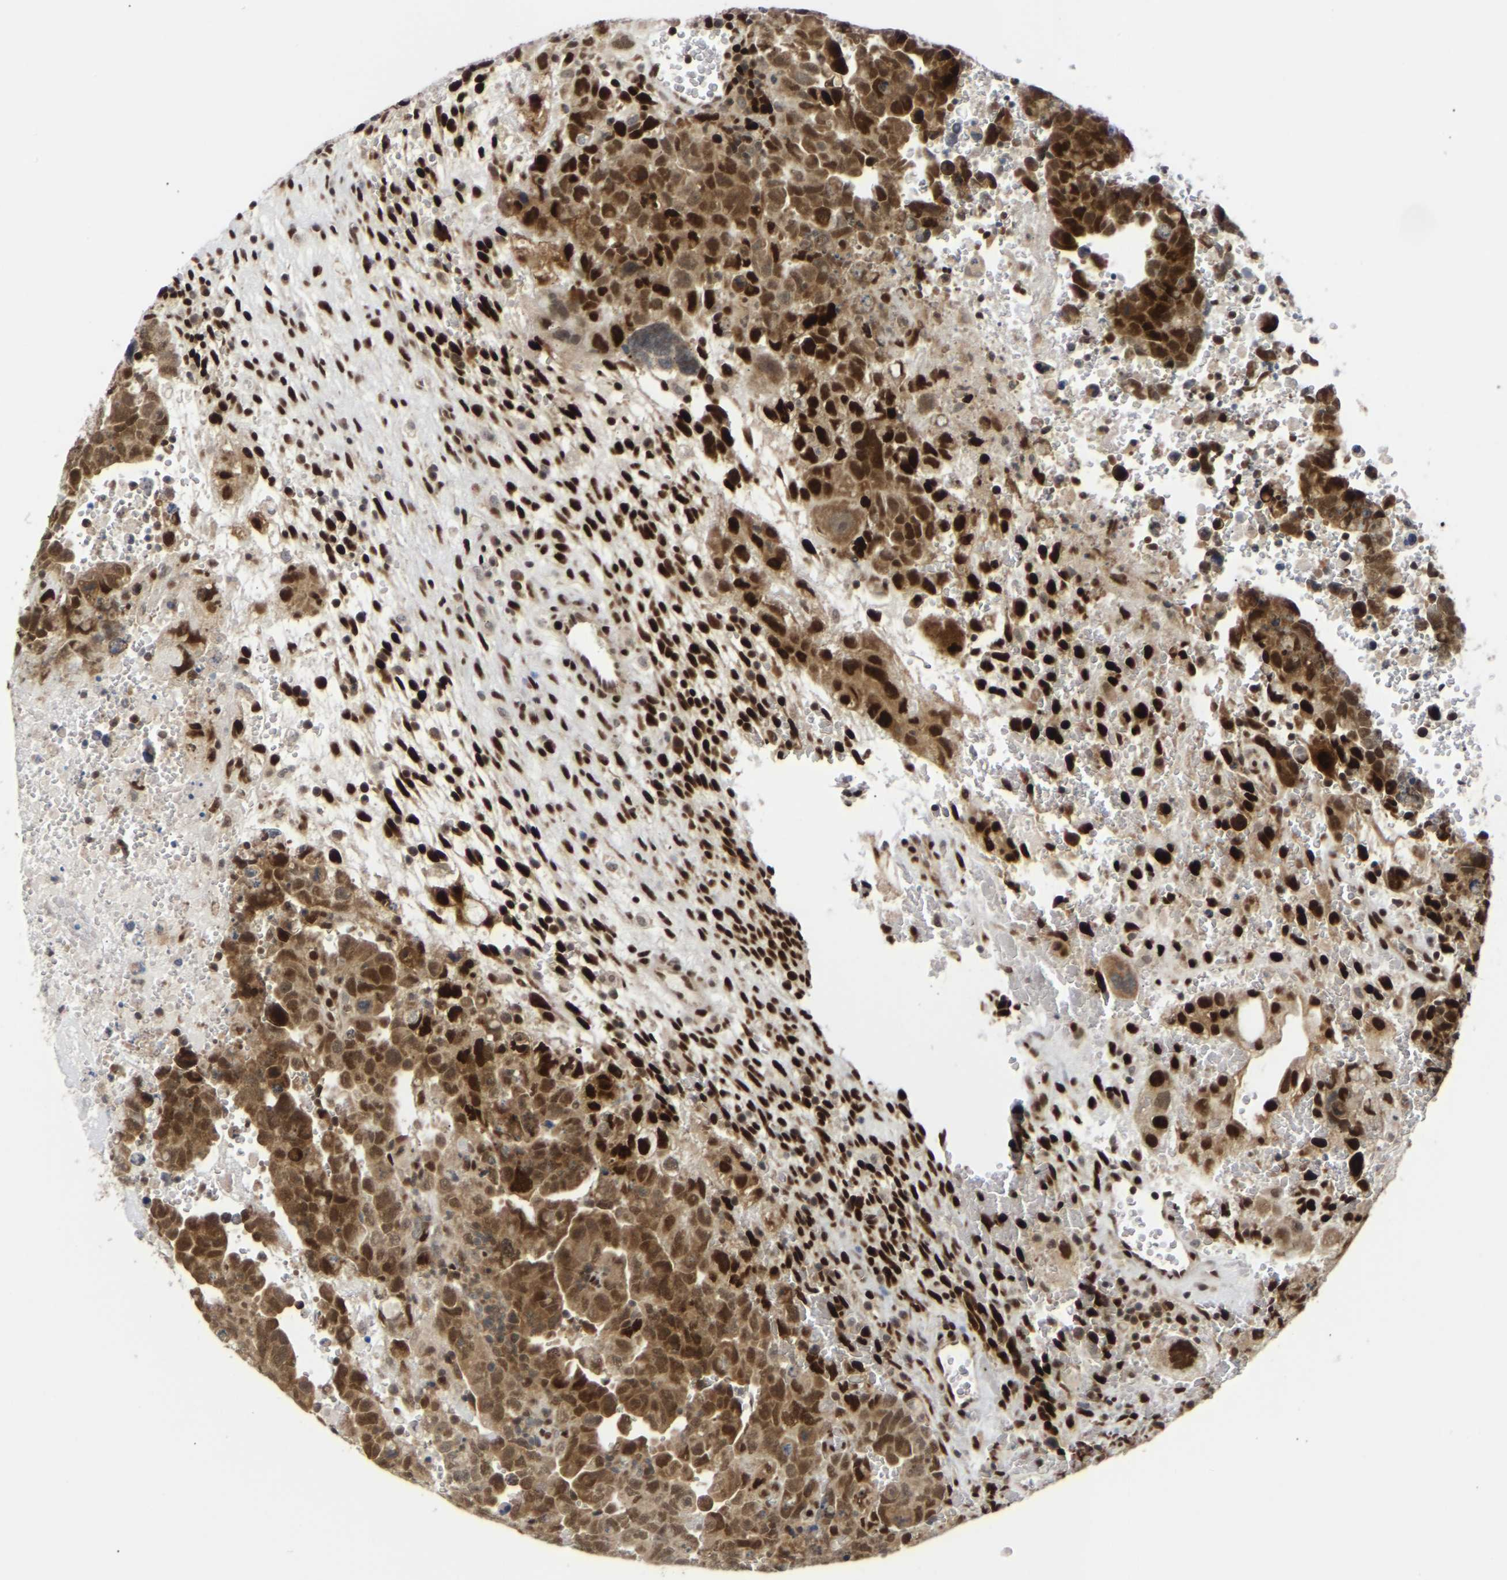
{"staining": {"intensity": "strong", "quantity": ">75%", "location": "nuclear"}, "tissue": "testis cancer", "cell_type": "Tumor cells", "image_type": "cancer", "snomed": [{"axis": "morphology", "description": "Carcinoma, Embryonal, NOS"}, {"axis": "topography", "description": "Testis"}], "caption": "Testis embryonal carcinoma stained with a brown dye displays strong nuclear positive positivity in about >75% of tumor cells.", "gene": "SSBP2", "patient": {"sex": "male", "age": 28}}